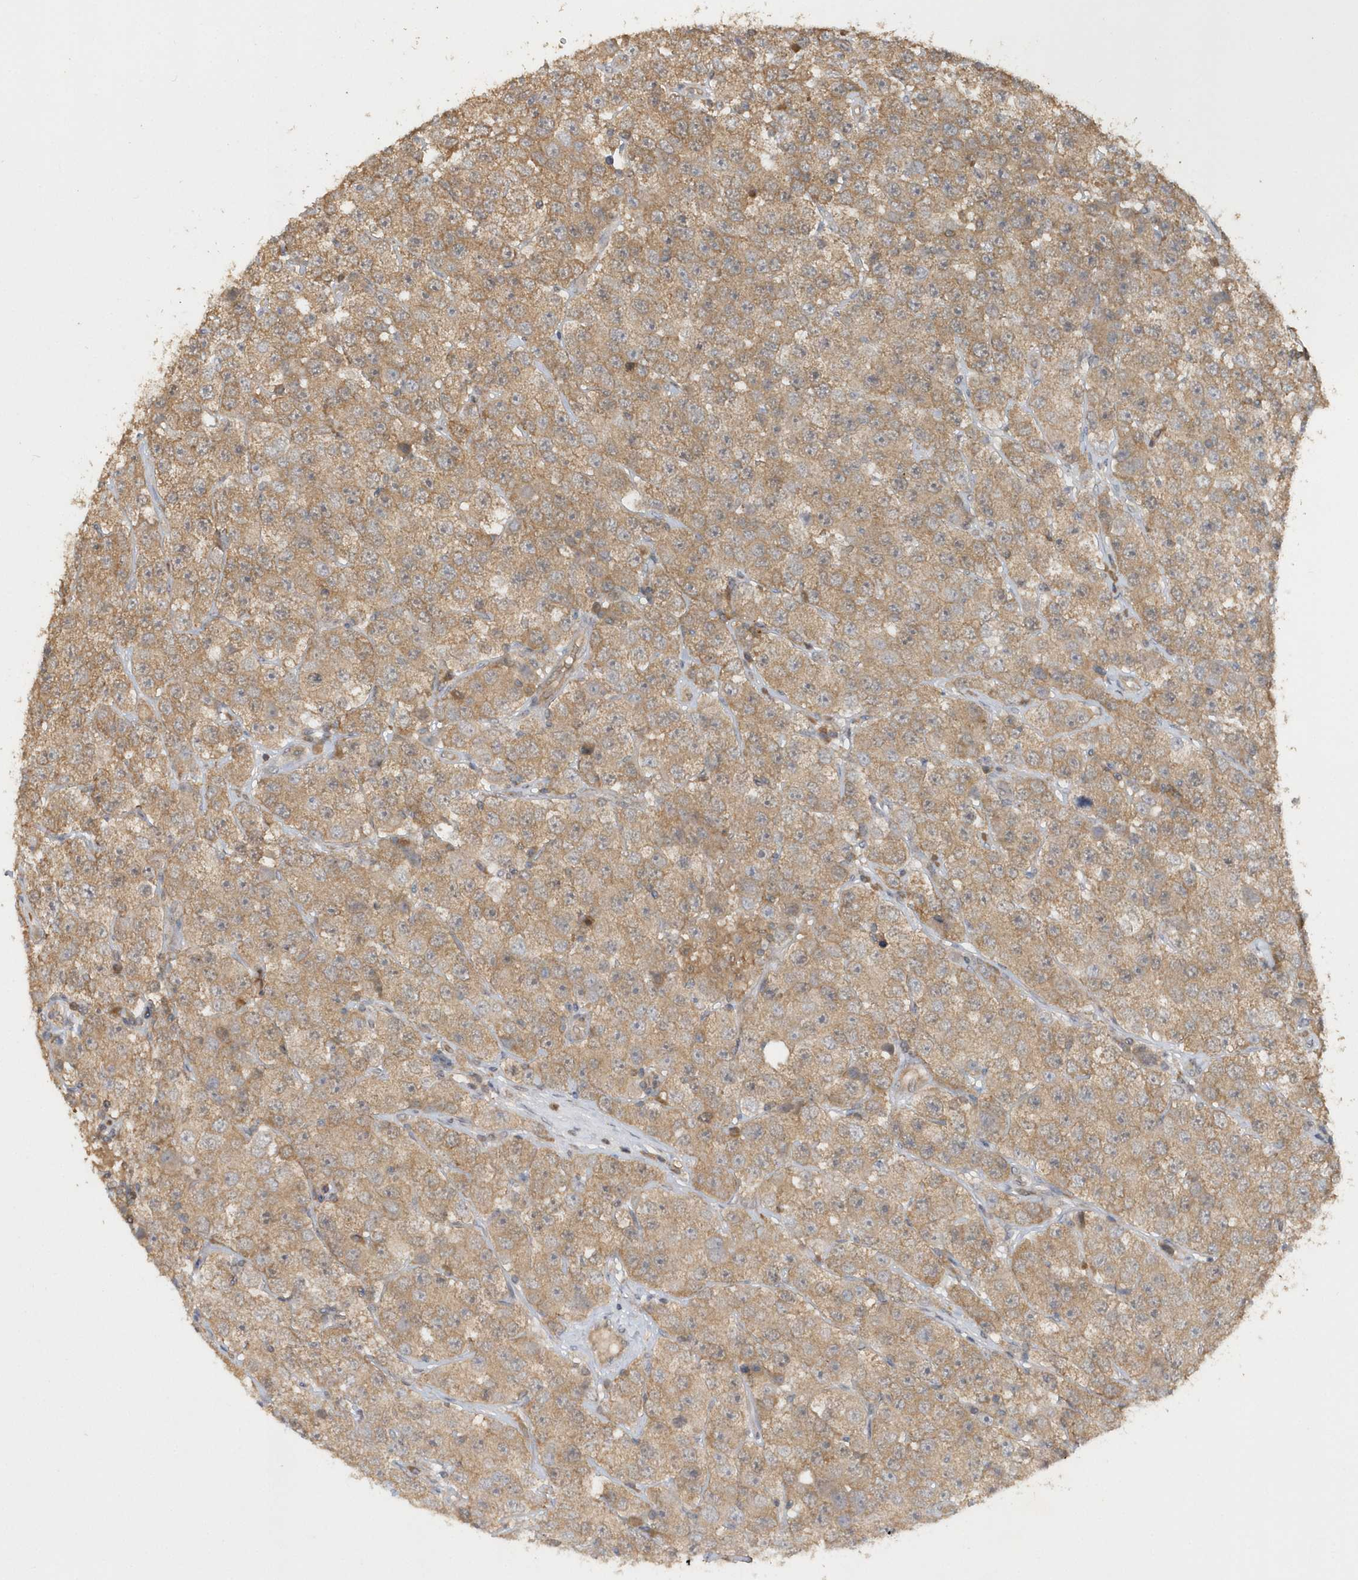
{"staining": {"intensity": "moderate", "quantity": ">75%", "location": "cytoplasmic/membranous"}, "tissue": "testis cancer", "cell_type": "Tumor cells", "image_type": "cancer", "snomed": [{"axis": "morphology", "description": "Seminoma, NOS"}, {"axis": "topography", "description": "Testis"}], "caption": "This image reveals immunohistochemistry (IHC) staining of testis cancer (seminoma), with medium moderate cytoplasmic/membranous positivity in approximately >75% of tumor cells.", "gene": "RPE", "patient": {"sex": "male", "age": 28}}